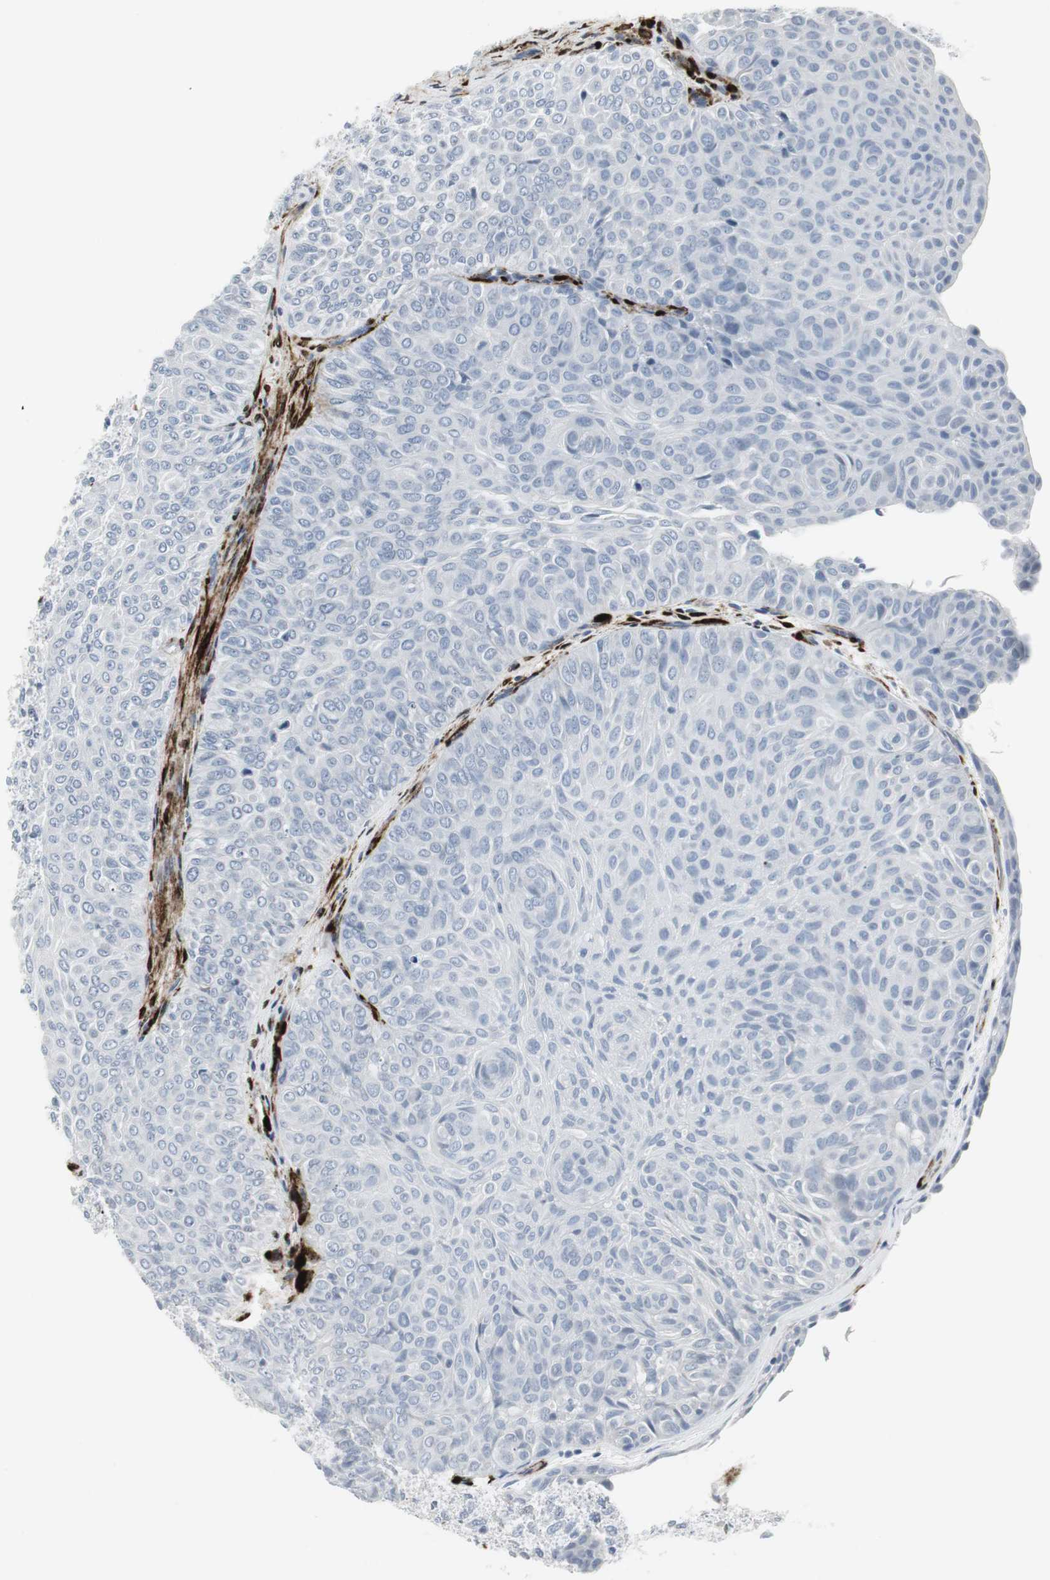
{"staining": {"intensity": "negative", "quantity": "none", "location": "none"}, "tissue": "urothelial cancer", "cell_type": "Tumor cells", "image_type": "cancer", "snomed": [{"axis": "morphology", "description": "Urothelial carcinoma, Low grade"}, {"axis": "topography", "description": "Urinary bladder"}], "caption": "An immunohistochemistry image of low-grade urothelial carcinoma is shown. There is no staining in tumor cells of low-grade urothelial carcinoma. (Brightfield microscopy of DAB (3,3'-diaminobenzidine) IHC at high magnification).", "gene": "PPP1R14A", "patient": {"sex": "male", "age": 78}}